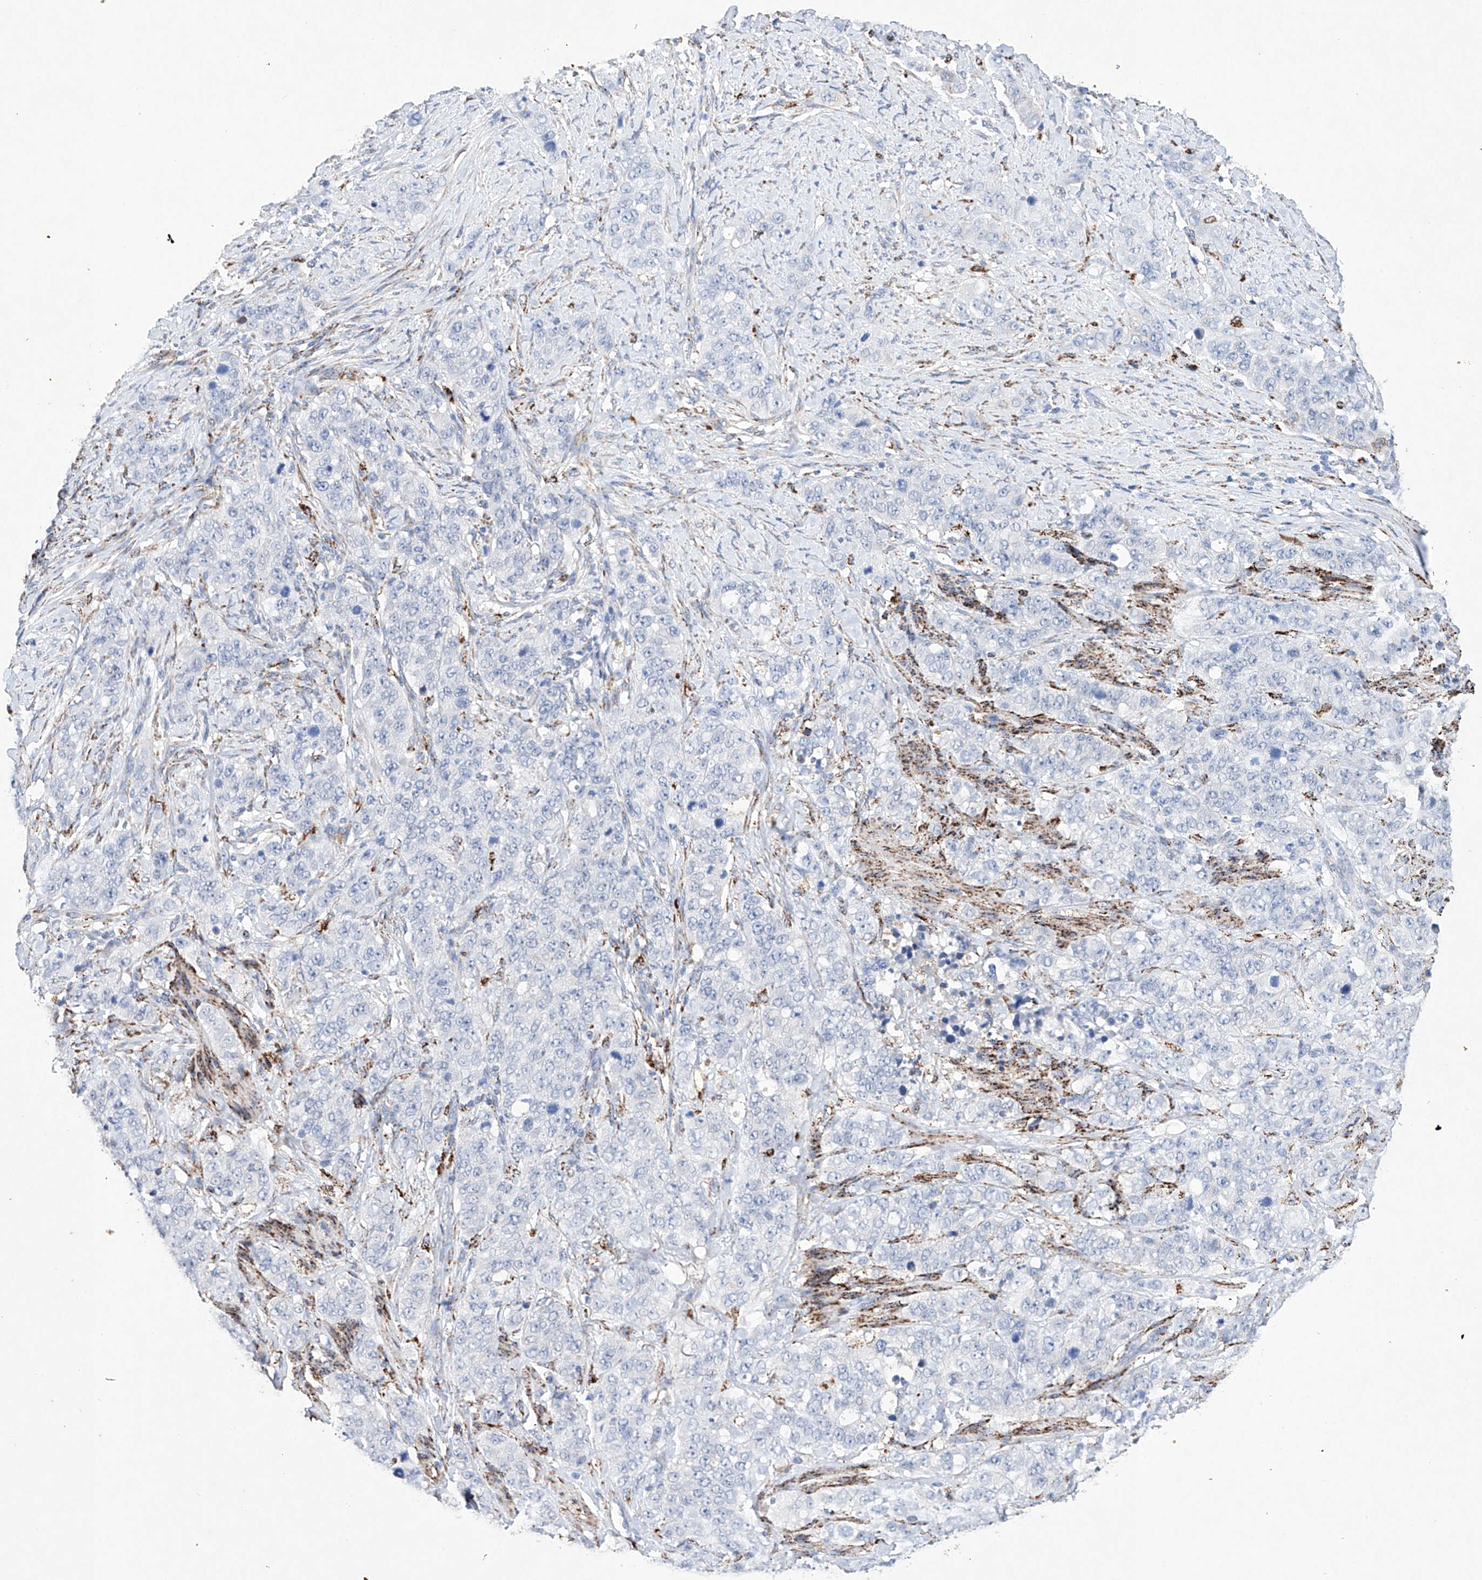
{"staining": {"intensity": "negative", "quantity": "none", "location": "none"}, "tissue": "stomach cancer", "cell_type": "Tumor cells", "image_type": "cancer", "snomed": [{"axis": "morphology", "description": "Adenocarcinoma, NOS"}, {"axis": "topography", "description": "Stomach"}], "caption": "Tumor cells are negative for protein expression in human stomach adenocarcinoma. (DAB IHC, high magnification).", "gene": "NRROS", "patient": {"sex": "male", "age": 48}}